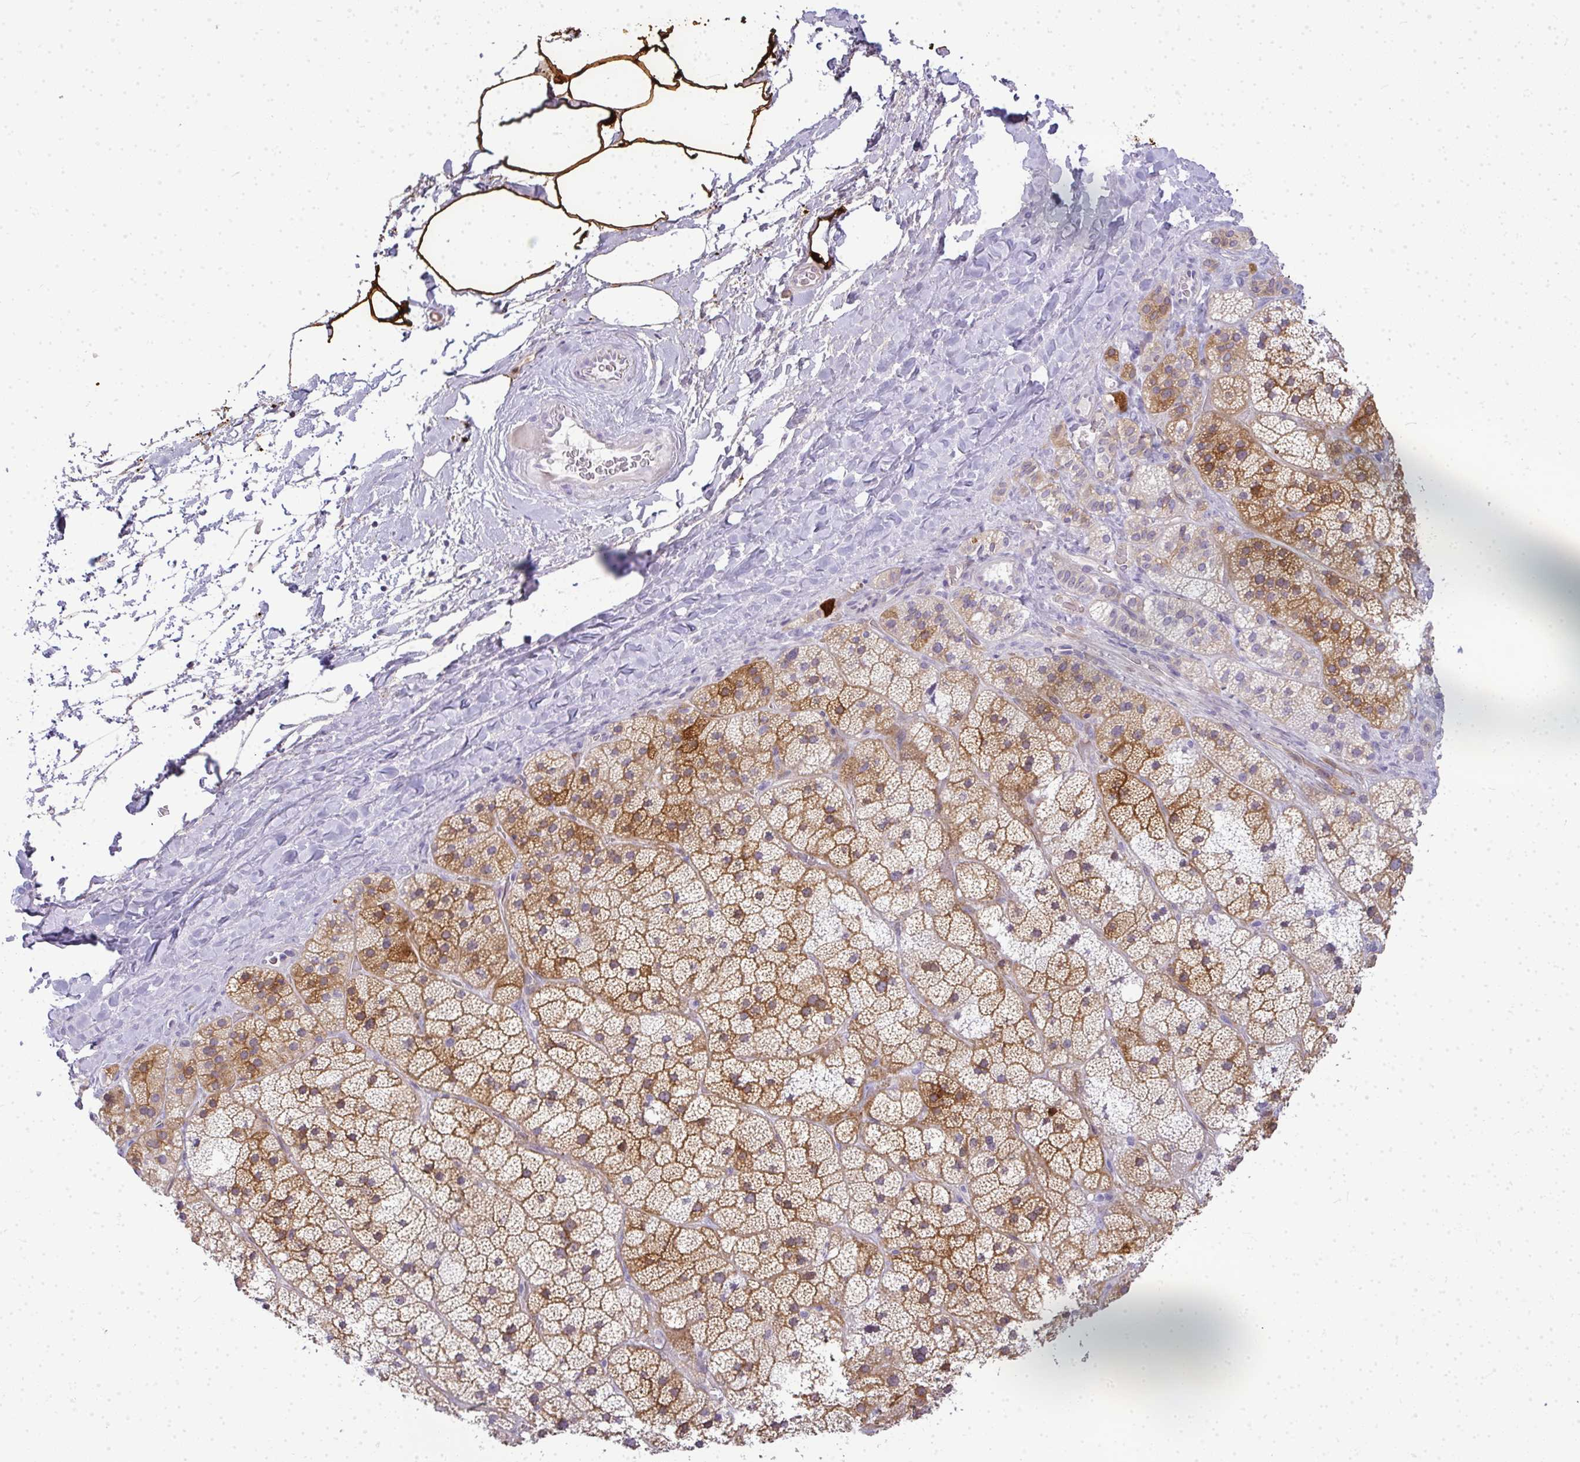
{"staining": {"intensity": "strong", "quantity": "25%-75%", "location": "cytoplasmic/membranous"}, "tissue": "adrenal gland", "cell_type": "Glandular cells", "image_type": "normal", "snomed": [{"axis": "morphology", "description": "Normal tissue, NOS"}, {"axis": "topography", "description": "Adrenal gland"}], "caption": "Immunohistochemistry staining of unremarkable adrenal gland, which demonstrates high levels of strong cytoplasmic/membranous expression in about 25%-75% of glandular cells indicating strong cytoplasmic/membranous protein expression. The staining was performed using DAB (brown) for protein detection and nuclei were counterstained in hematoxylin (blue).", "gene": "LIPE", "patient": {"sex": "male", "age": 57}}